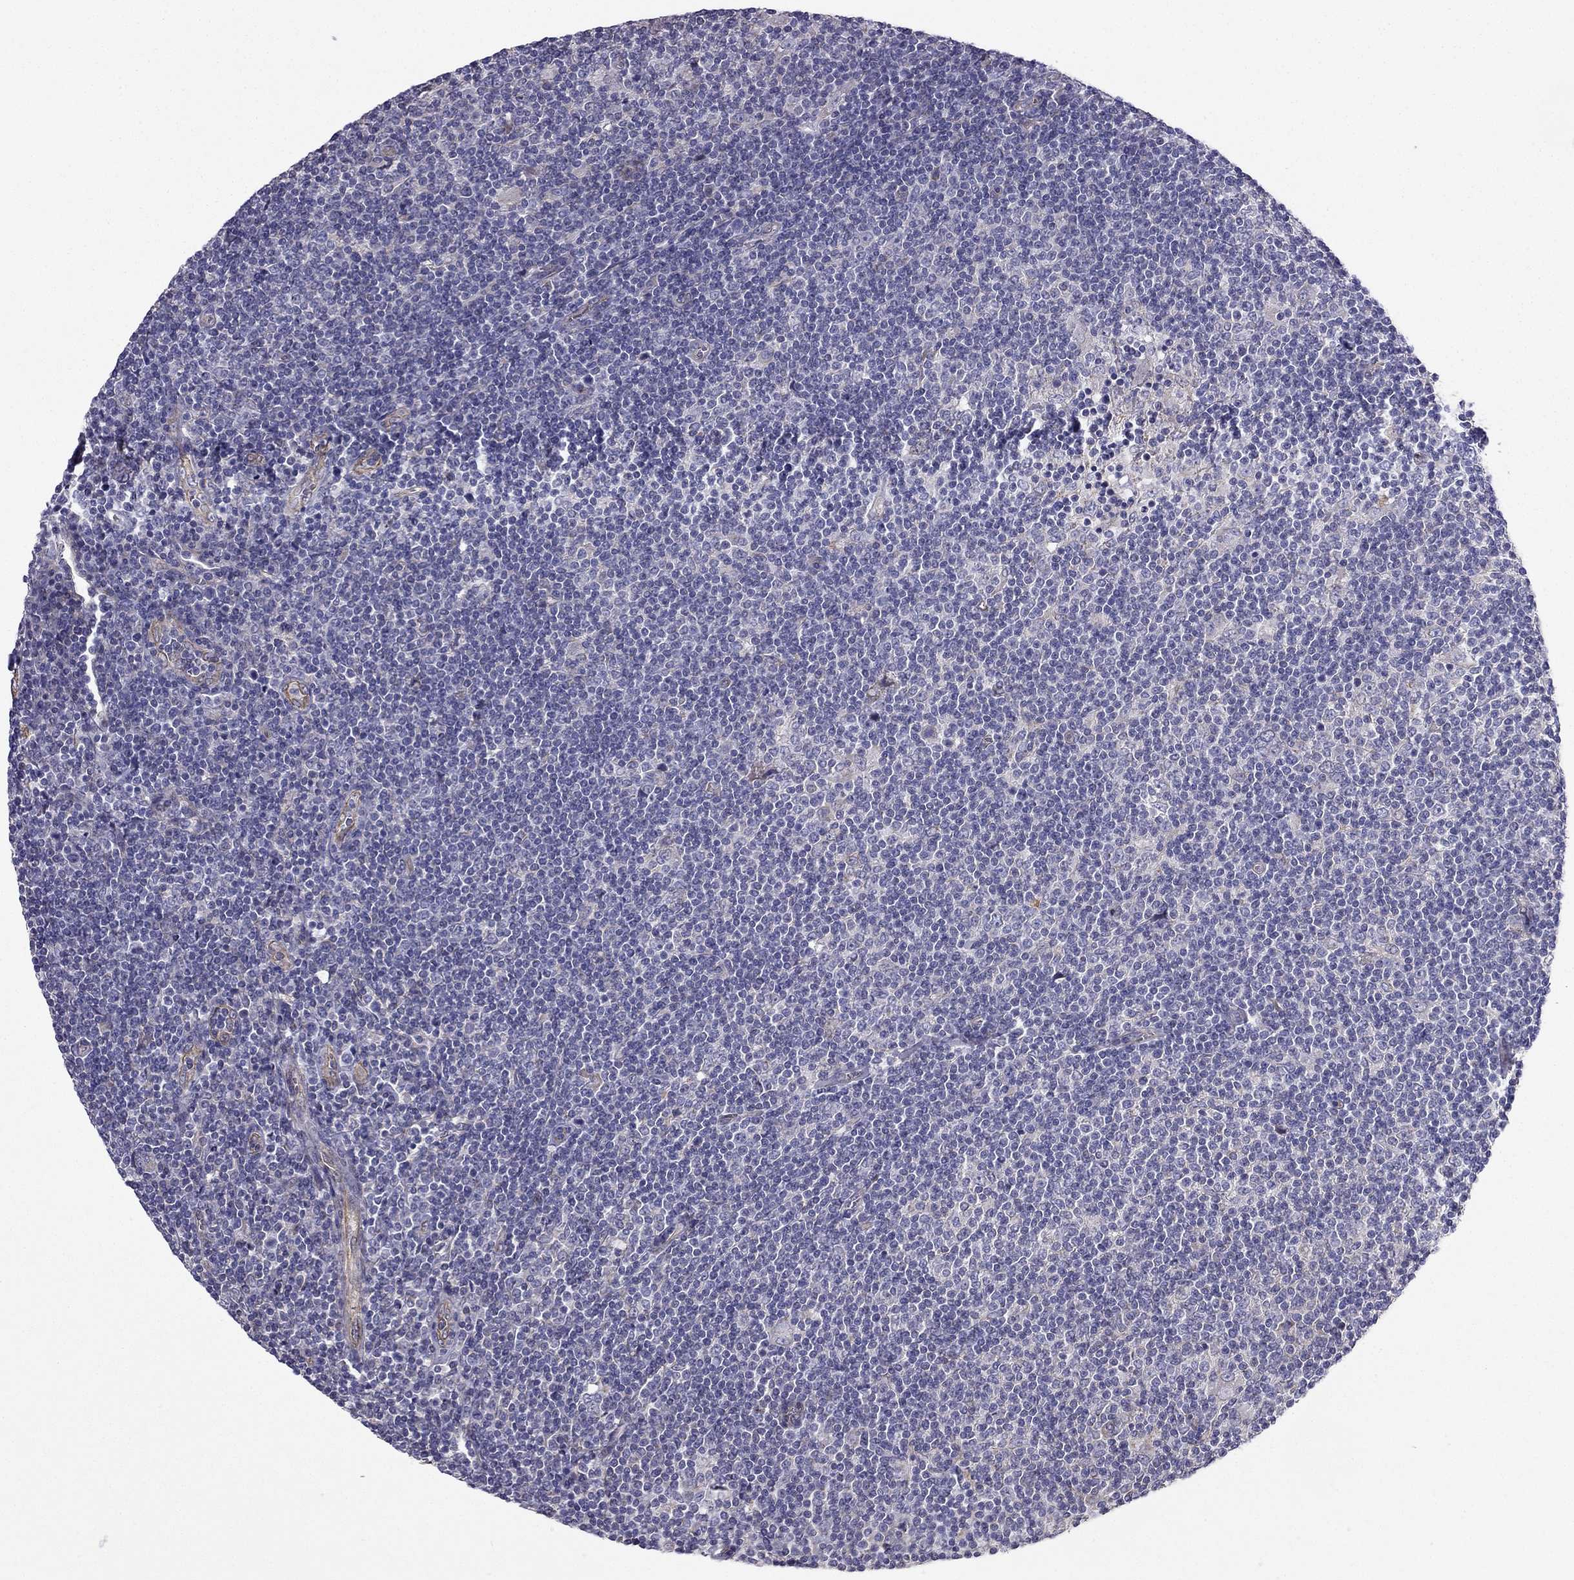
{"staining": {"intensity": "negative", "quantity": "none", "location": "none"}, "tissue": "lymphoma", "cell_type": "Tumor cells", "image_type": "cancer", "snomed": [{"axis": "morphology", "description": "Hodgkin's disease, NOS"}, {"axis": "topography", "description": "Lymph node"}], "caption": "High power microscopy micrograph of an IHC micrograph of lymphoma, revealing no significant staining in tumor cells.", "gene": "ENOX1", "patient": {"sex": "male", "age": 40}}